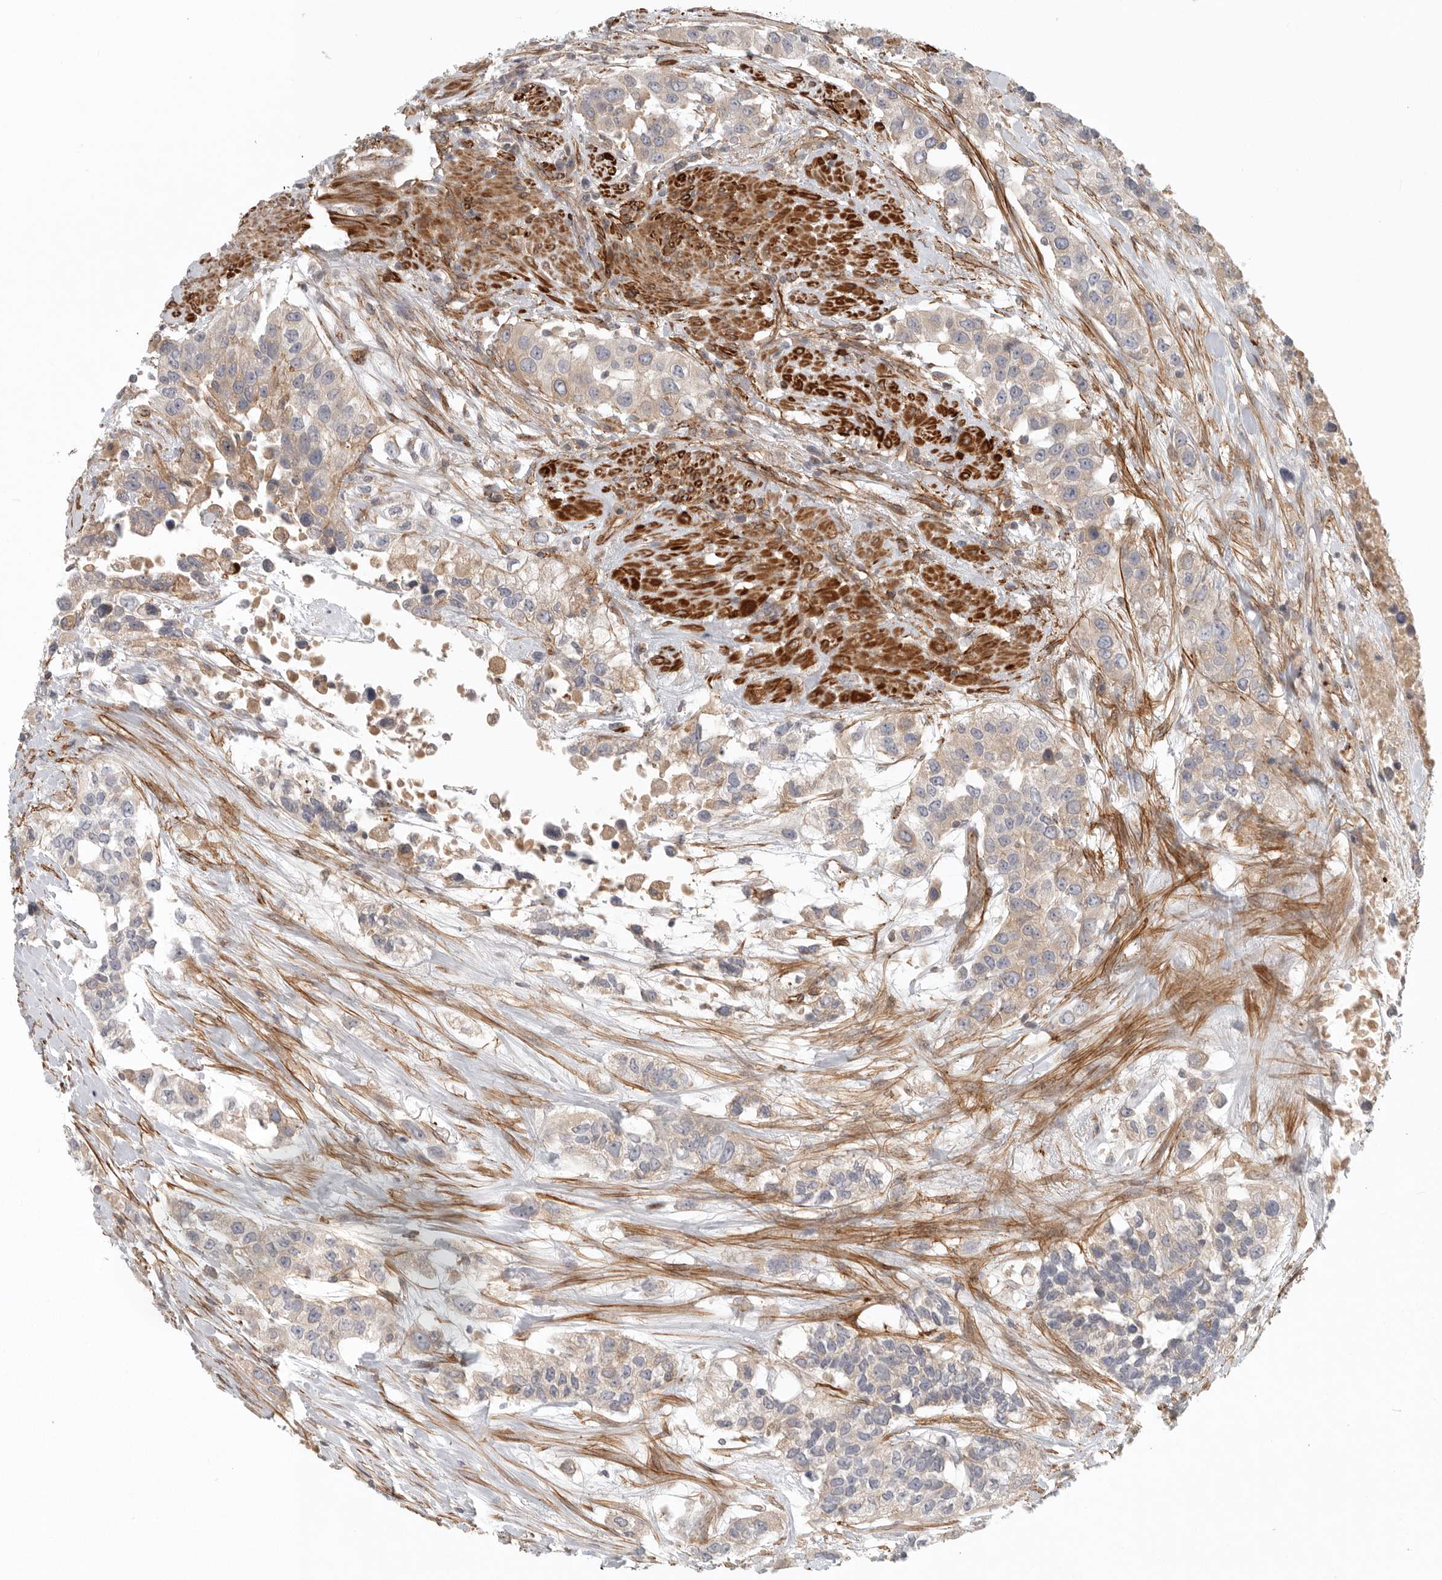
{"staining": {"intensity": "weak", "quantity": "<25%", "location": "cytoplasmic/membranous"}, "tissue": "urothelial cancer", "cell_type": "Tumor cells", "image_type": "cancer", "snomed": [{"axis": "morphology", "description": "Urothelial carcinoma, High grade"}, {"axis": "topography", "description": "Urinary bladder"}], "caption": "This is an IHC histopathology image of high-grade urothelial carcinoma. There is no expression in tumor cells.", "gene": "LONRF1", "patient": {"sex": "female", "age": 80}}